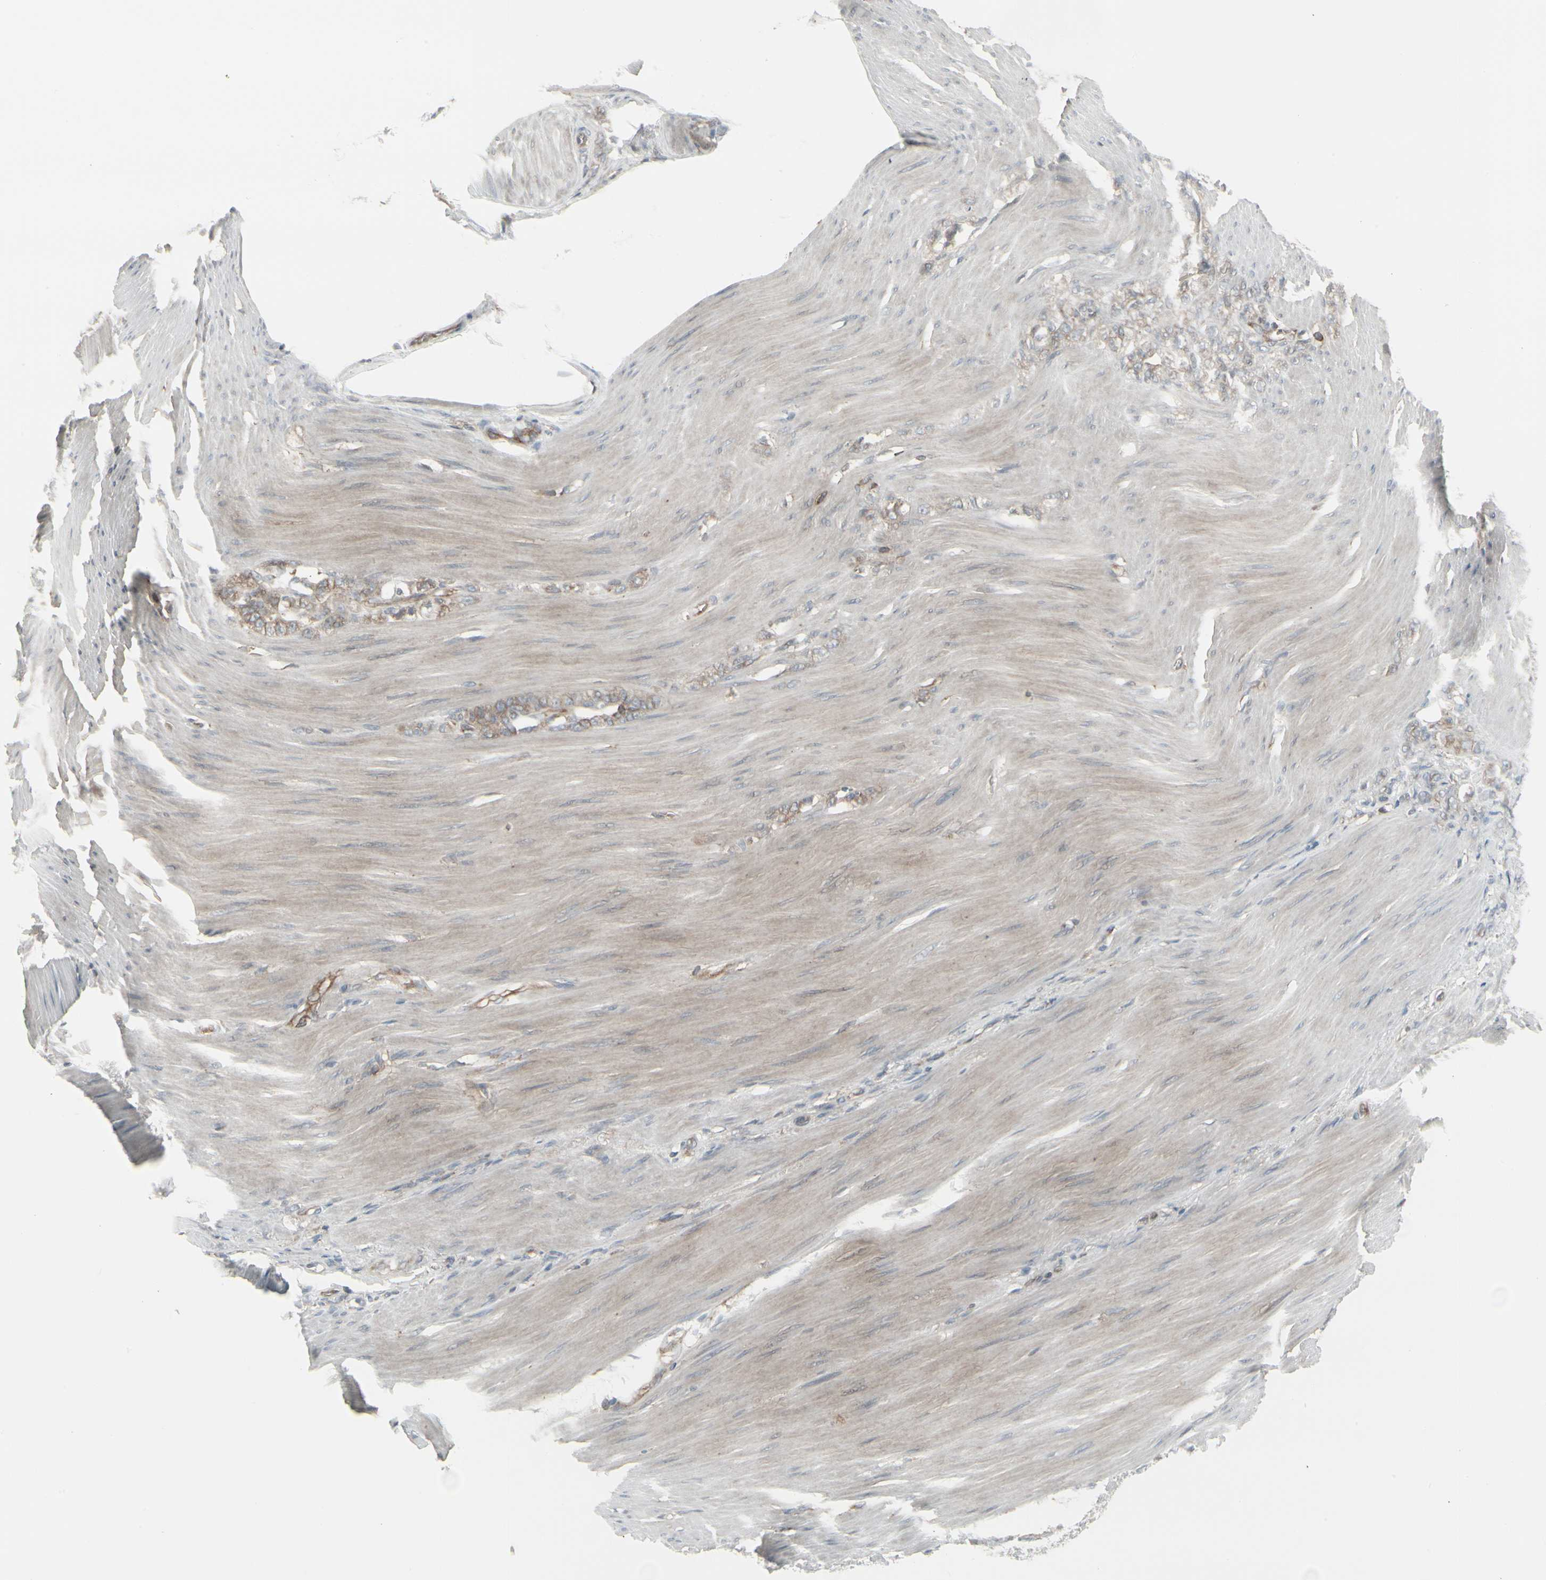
{"staining": {"intensity": "moderate", "quantity": ">75%", "location": "cytoplasmic/membranous"}, "tissue": "stomach cancer", "cell_type": "Tumor cells", "image_type": "cancer", "snomed": [{"axis": "morphology", "description": "Adenocarcinoma, NOS"}, {"axis": "topography", "description": "Stomach"}], "caption": "Stomach cancer stained with DAB IHC reveals medium levels of moderate cytoplasmic/membranous expression in approximately >75% of tumor cells.", "gene": "EPS15", "patient": {"sex": "male", "age": 82}}